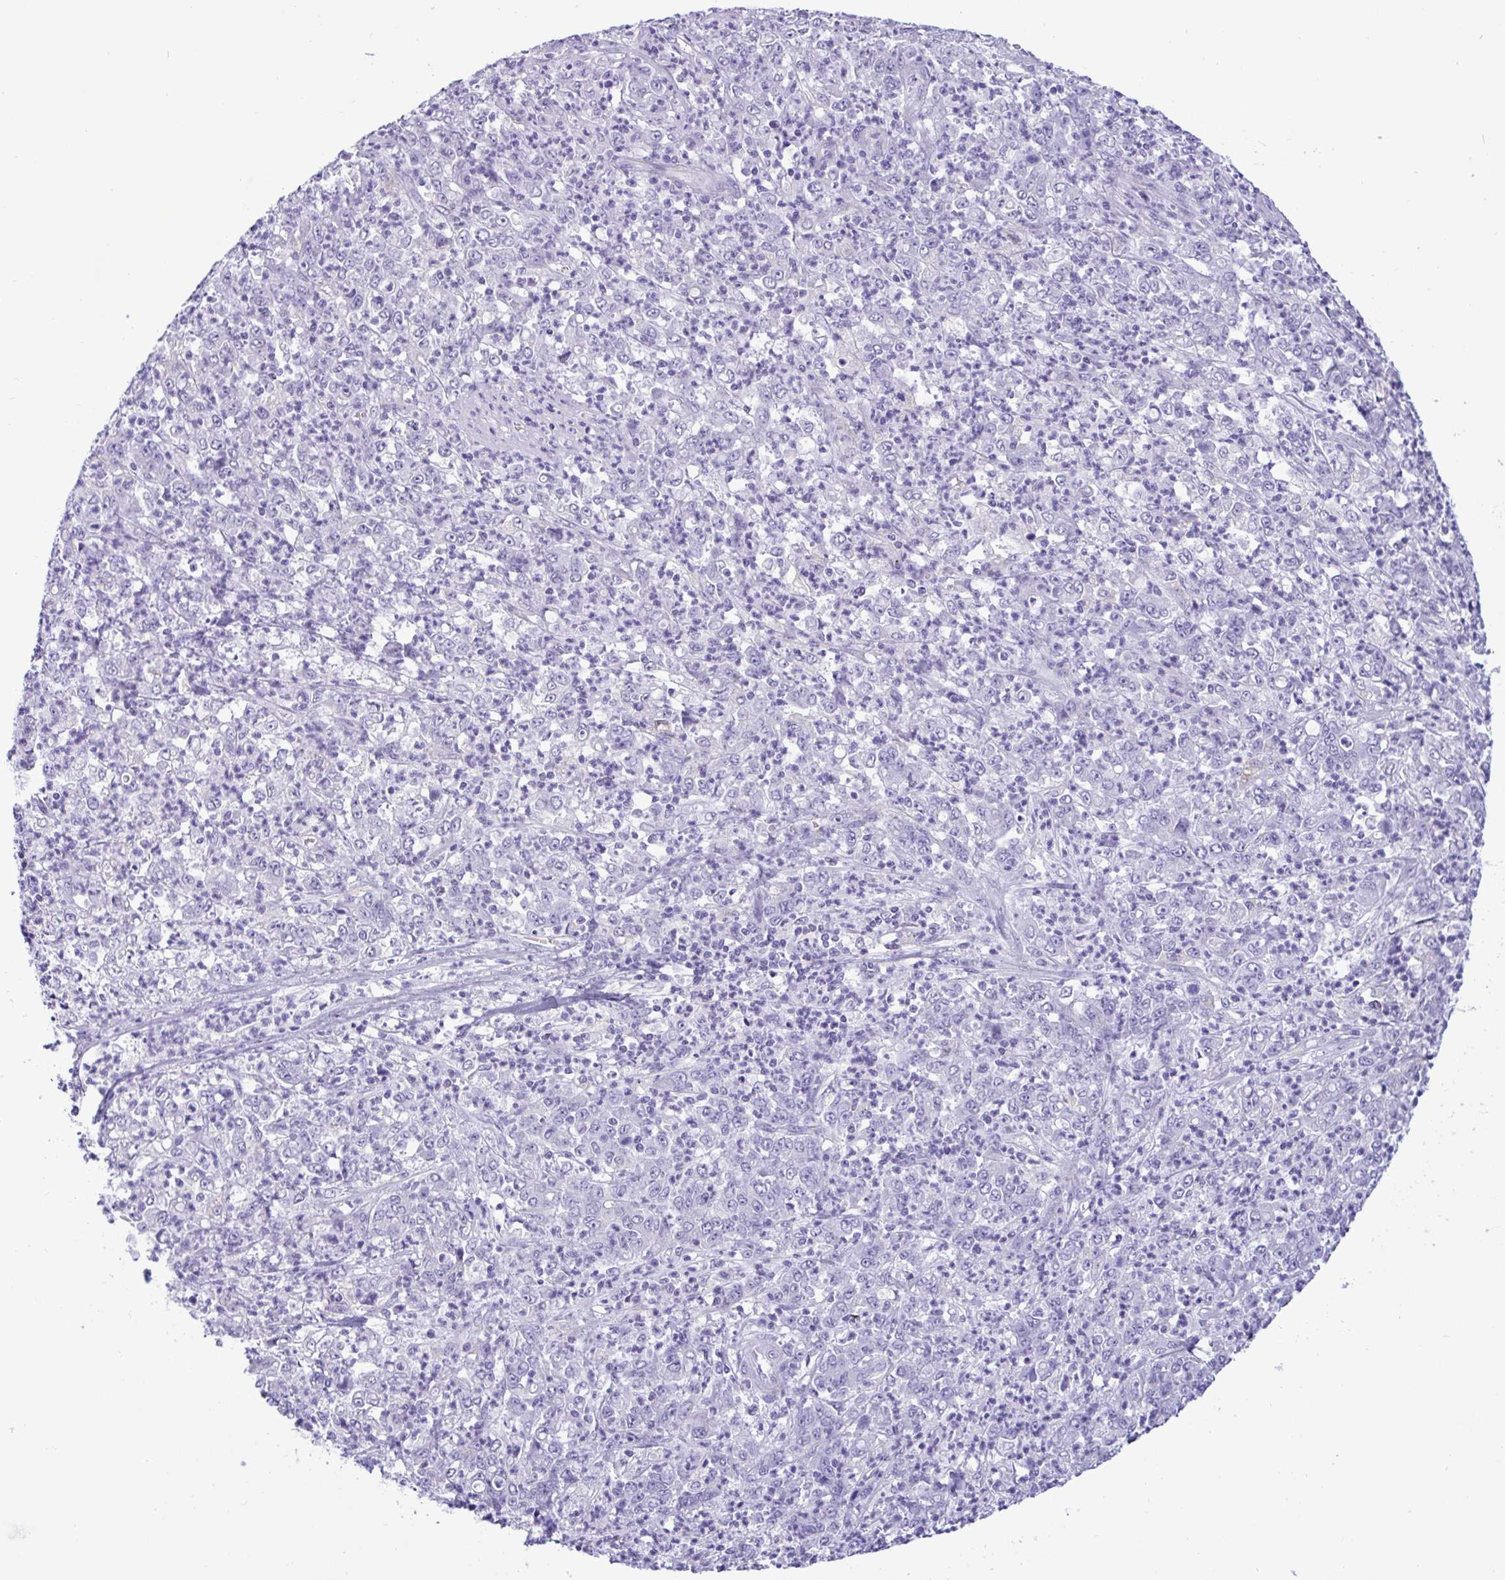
{"staining": {"intensity": "negative", "quantity": "none", "location": "none"}, "tissue": "stomach cancer", "cell_type": "Tumor cells", "image_type": "cancer", "snomed": [{"axis": "morphology", "description": "Adenocarcinoma, NOS"}, {"axis": "topography", "description": "Stomach, lower"}], "caption": "An immunohistochemistry (IHC) micrograph of adenocarcinoma (stomach) is shown. There is no staining in tumor cells of adenocarcinoma (stomach). (DAB (3,3'-diaminobenzidine) IHC with hematoxylin counter stain).", "gene": "SREBF1", "patient": {"sex": "female", "age": 71}}